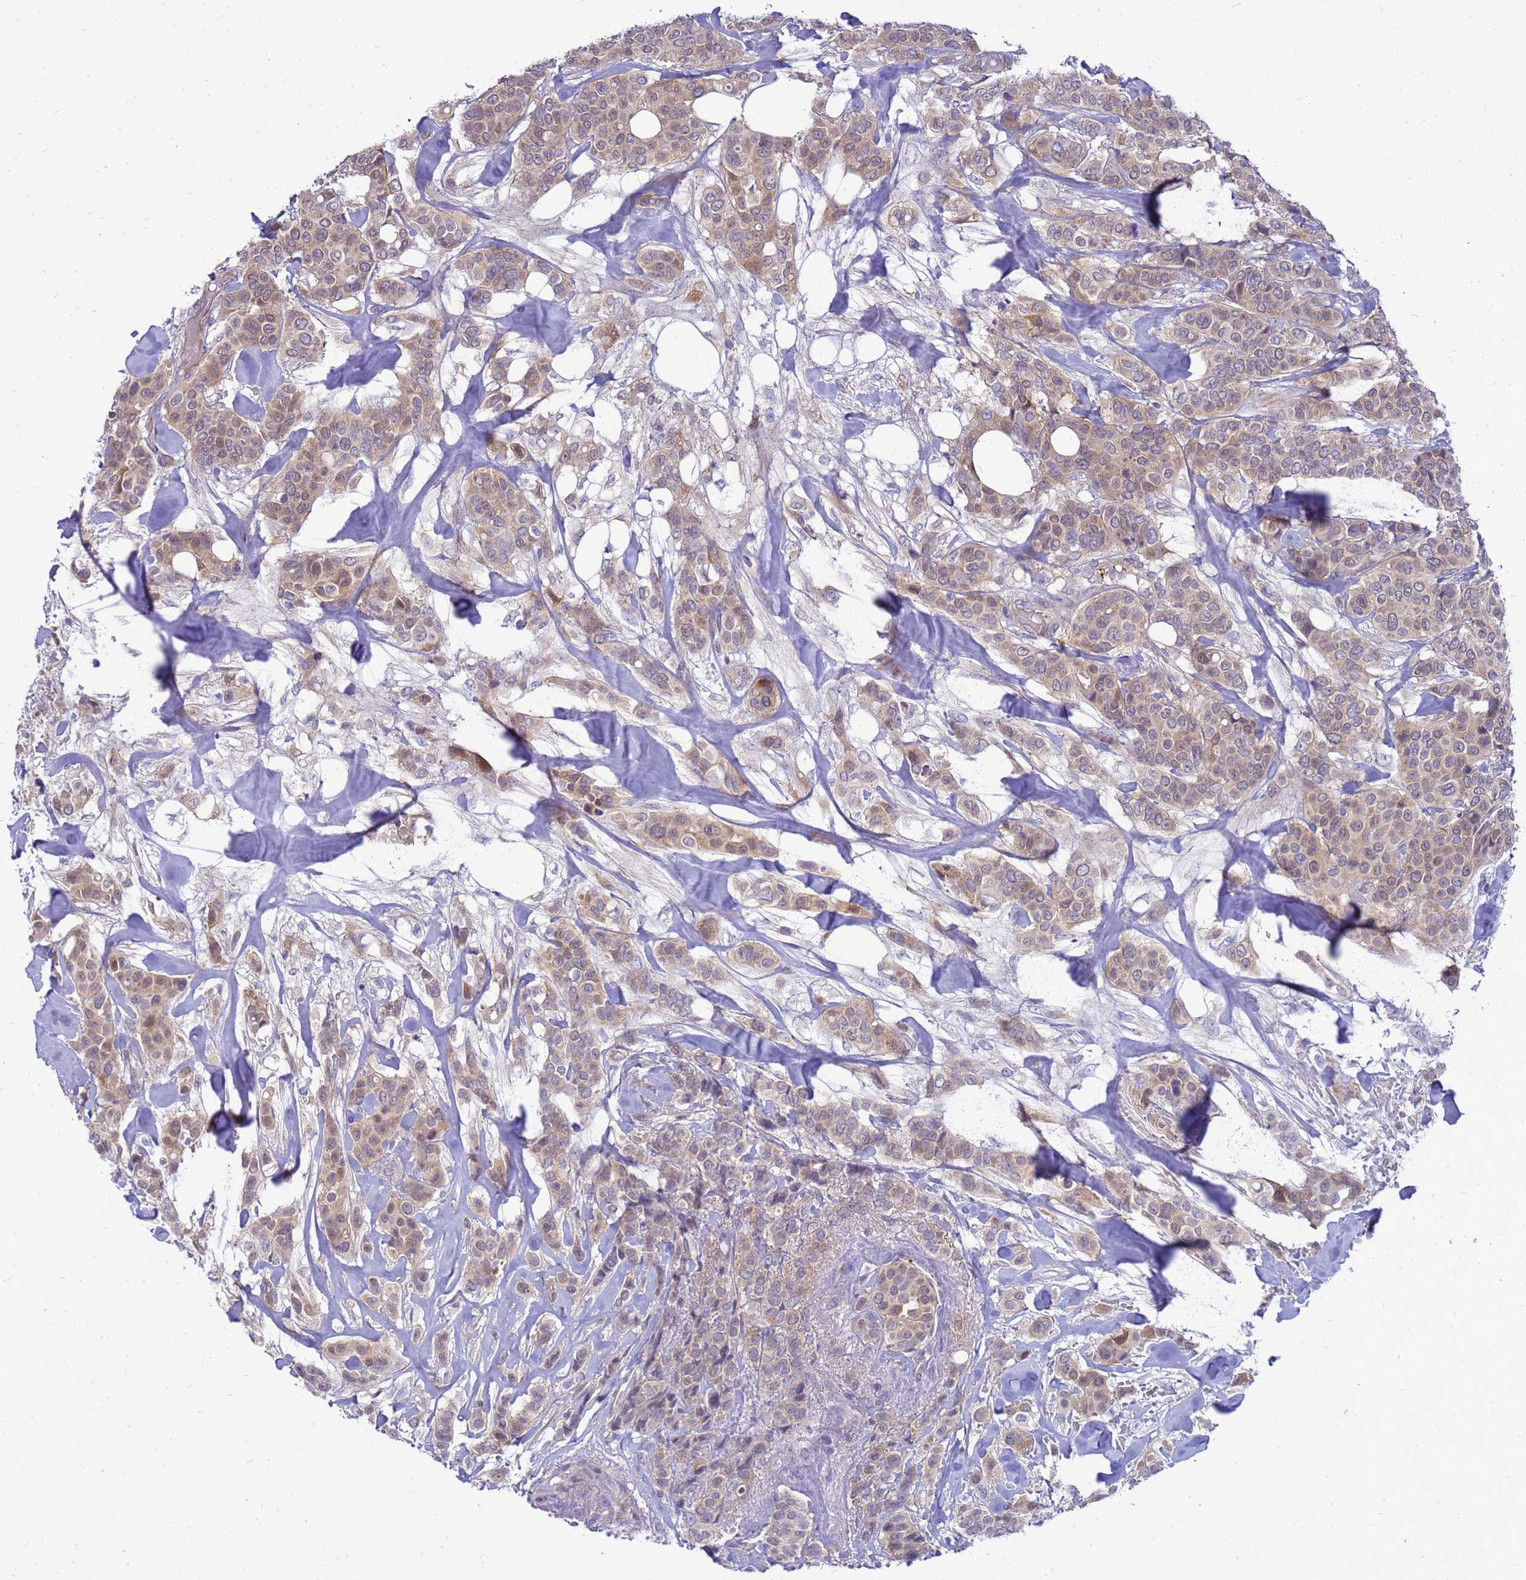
{"staining": {"intensity": "moderate", "quantity": ">75%", "location": "cytoplasmic/membranous"}, "tissue": "breast cancer", "cell_type": "Tumor cells", "image_type": "cancer", "snomed": [{"axis": "morphology", "description": "Lobular carcinoma"}, {"axis": "topography", "description": "Breast"}], "caption": "Human breast cancer (lobular carcinoma) stained with a protein marker displays moderate staining in tumor cells.", "gene": "ENOPH1", "patient": {"sex": "female", "age": 51}}